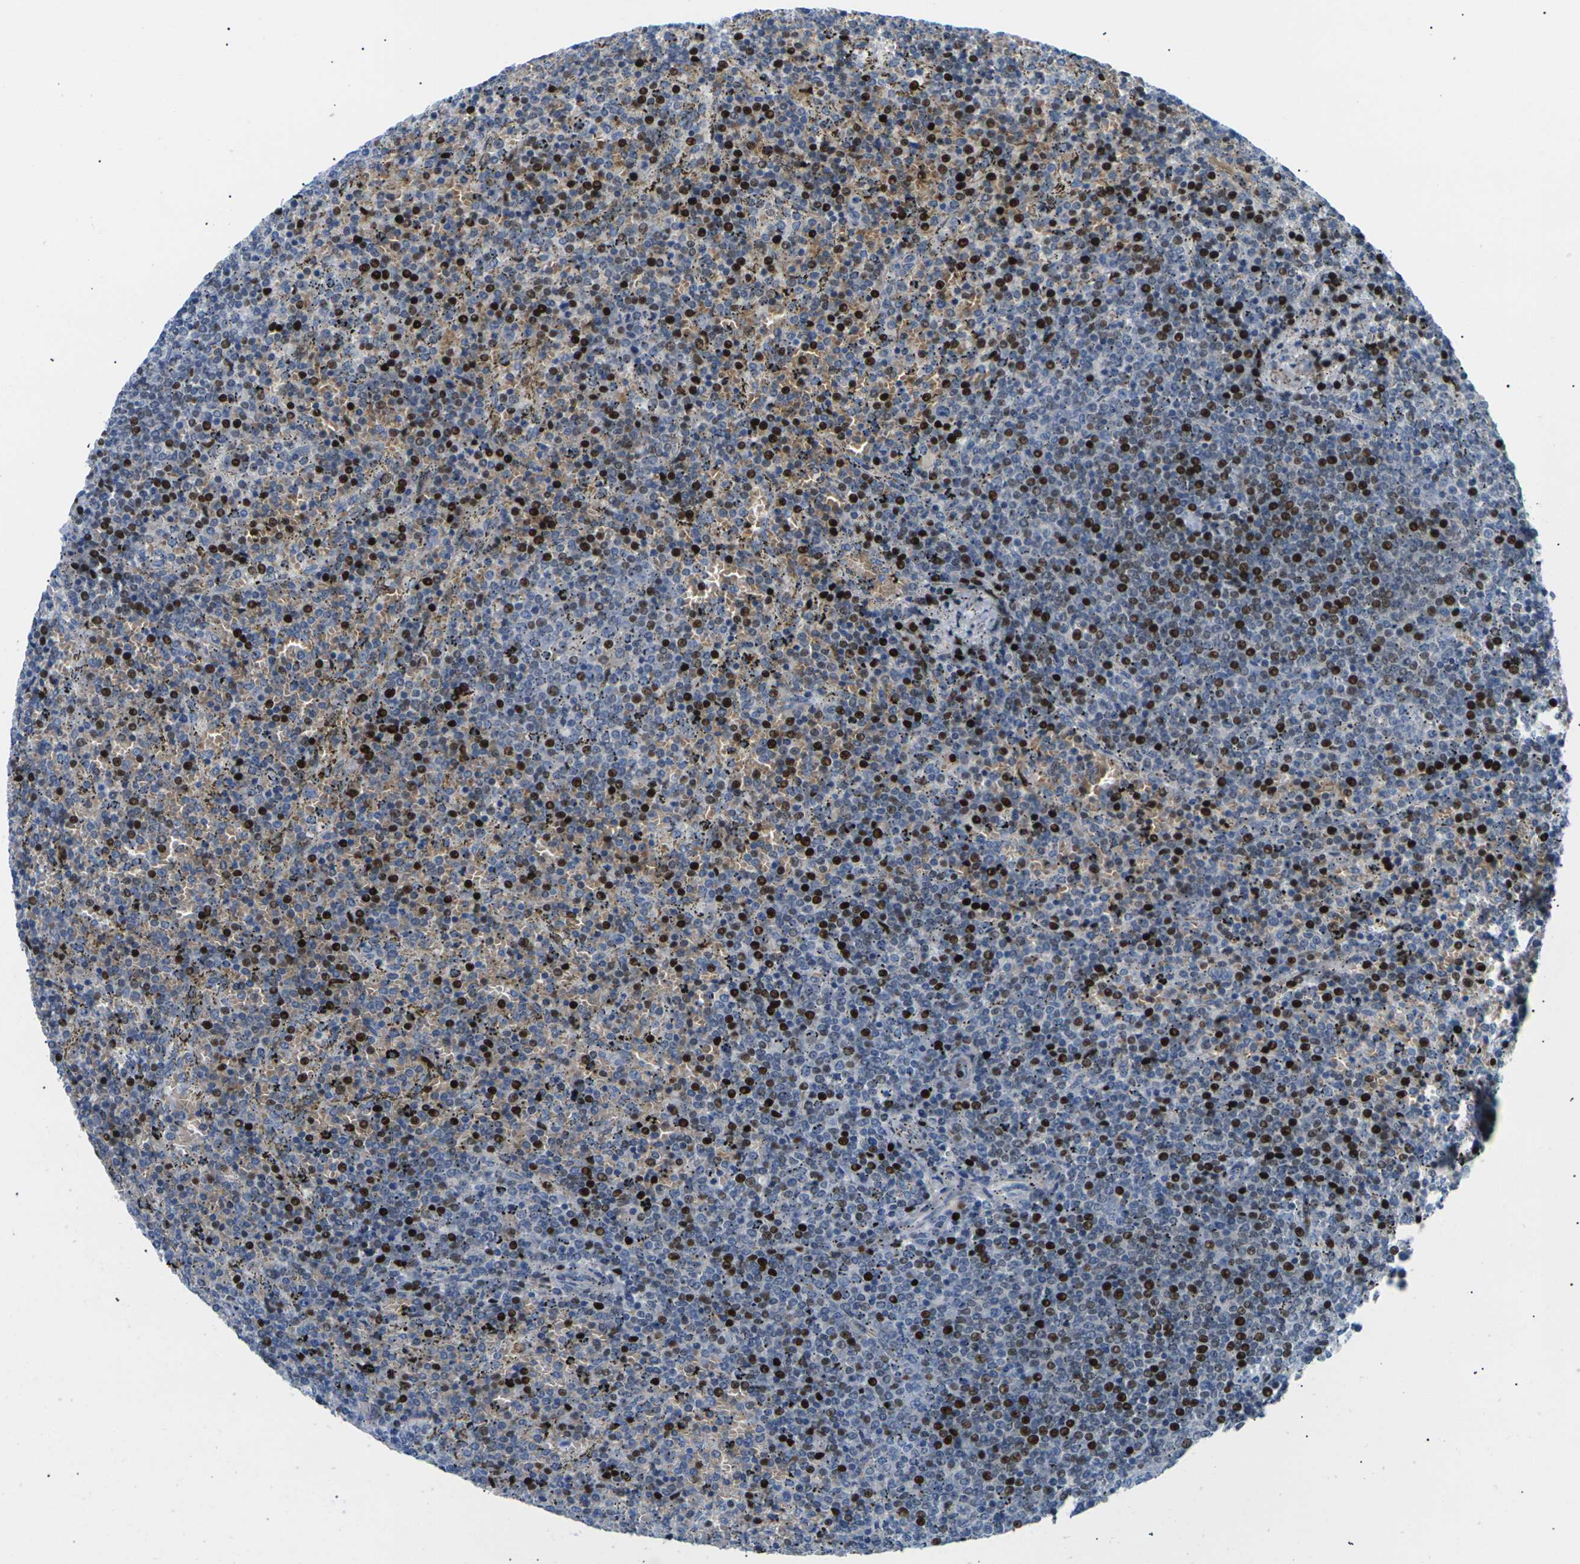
{"staining": {"intensity": "strong", "quantity": "25%-75%", "location": "nuclear"}, "tissue": "lymphoma", "cell_type": "Tumor cells", "image_type": "cancer", "snomed": [{"axis": "morphology", "description": "Malignant lymphoma, non-Hodgkin's type, Low grade"}, {"axis": "topography", "description": "Spleen"}], "caption": "Immunohistochemical staining of lymphoma shows strong nuclear protein expression in about 25%-75% of tumor cells.", "gene": "RPS6KA3", "patient": {"sex": "female", "age": 77}}